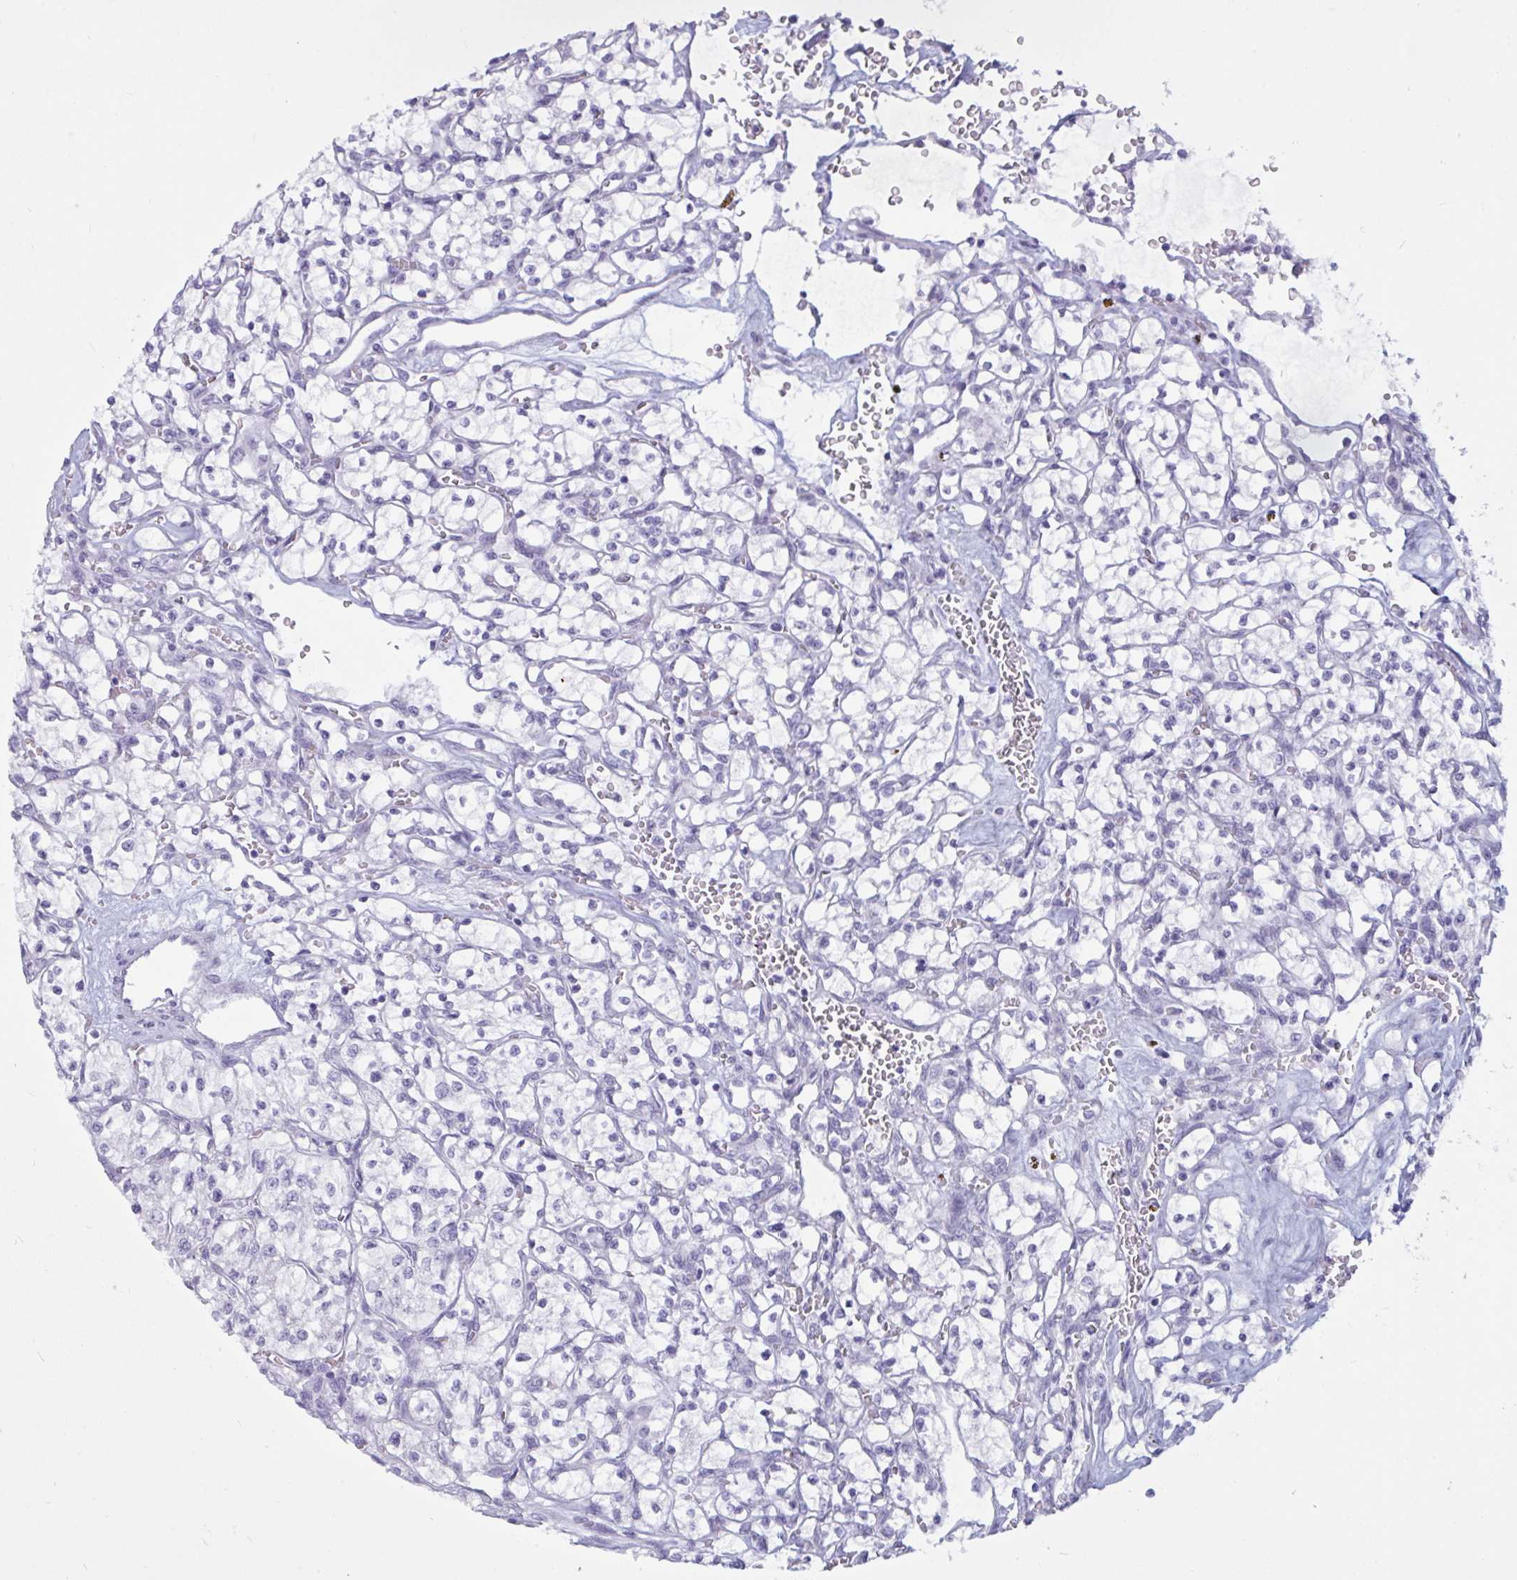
{"staining": {"intensity": "negative", "quantity": "none", "location": "none"}, "tissue": "renal cancer", "cell_type": "Tumor cells", "image_type": "cancer", "snomed": [{"axis": "morphology", "description": "Adenocarcinoma, NOS"}, {"axis": "topography", "description": "Kidney"}], "caption": "An IHC image of adenocarcinoma (renal) is shown. There is no staining in tumor cells of adenocarcinoma (renal). The staining was performed using DAB to visualize the protein expression in brown, while the nuclei were stained in blue with hematoxylin (Magnification: 20x).", "gene": "BBS10", "patient": {"sex": "female", "age": 64}}